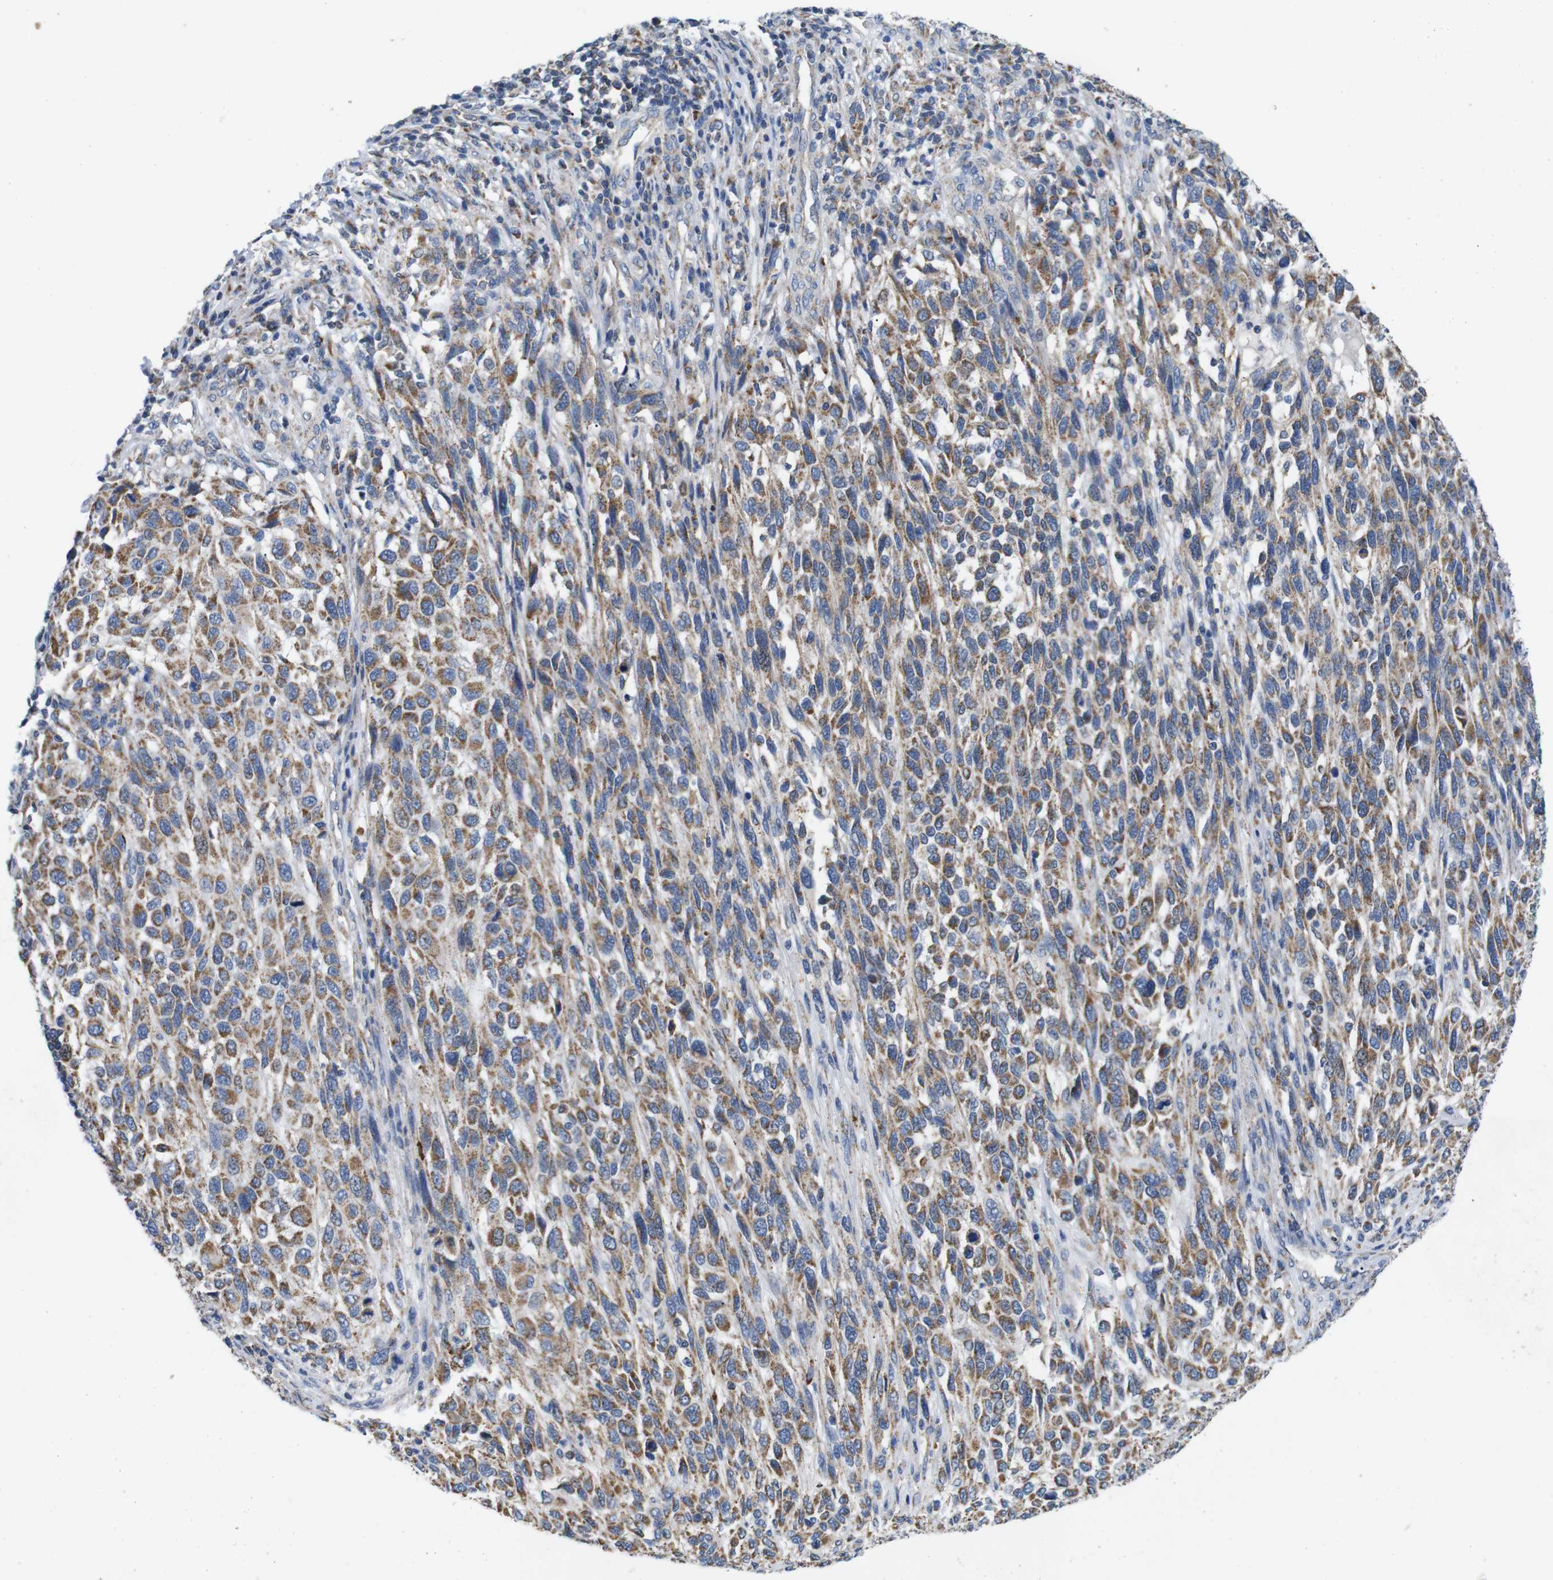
{"staining": {"intensity": "moderate", "quantity": ">75%", "location": "cytoplasmic/membranous"}, "tissue": "melanoma", "cell_type": "Tumor cells", "image_type": "cancer", "snomed": [{"axis": "morphology", "description": "Malignant melanoma, Metastatic site"}, {"axis": "topography", "description": "Lymph node"}], "caption": "Protein analysis of malignant melanoma (metastatic site) tissue exhibits moderate cytoplasmic/membranous staining in about >75% of tumor cells.", "gene": "F2RL1", "patient": {"sex": "male", "age": 61}}